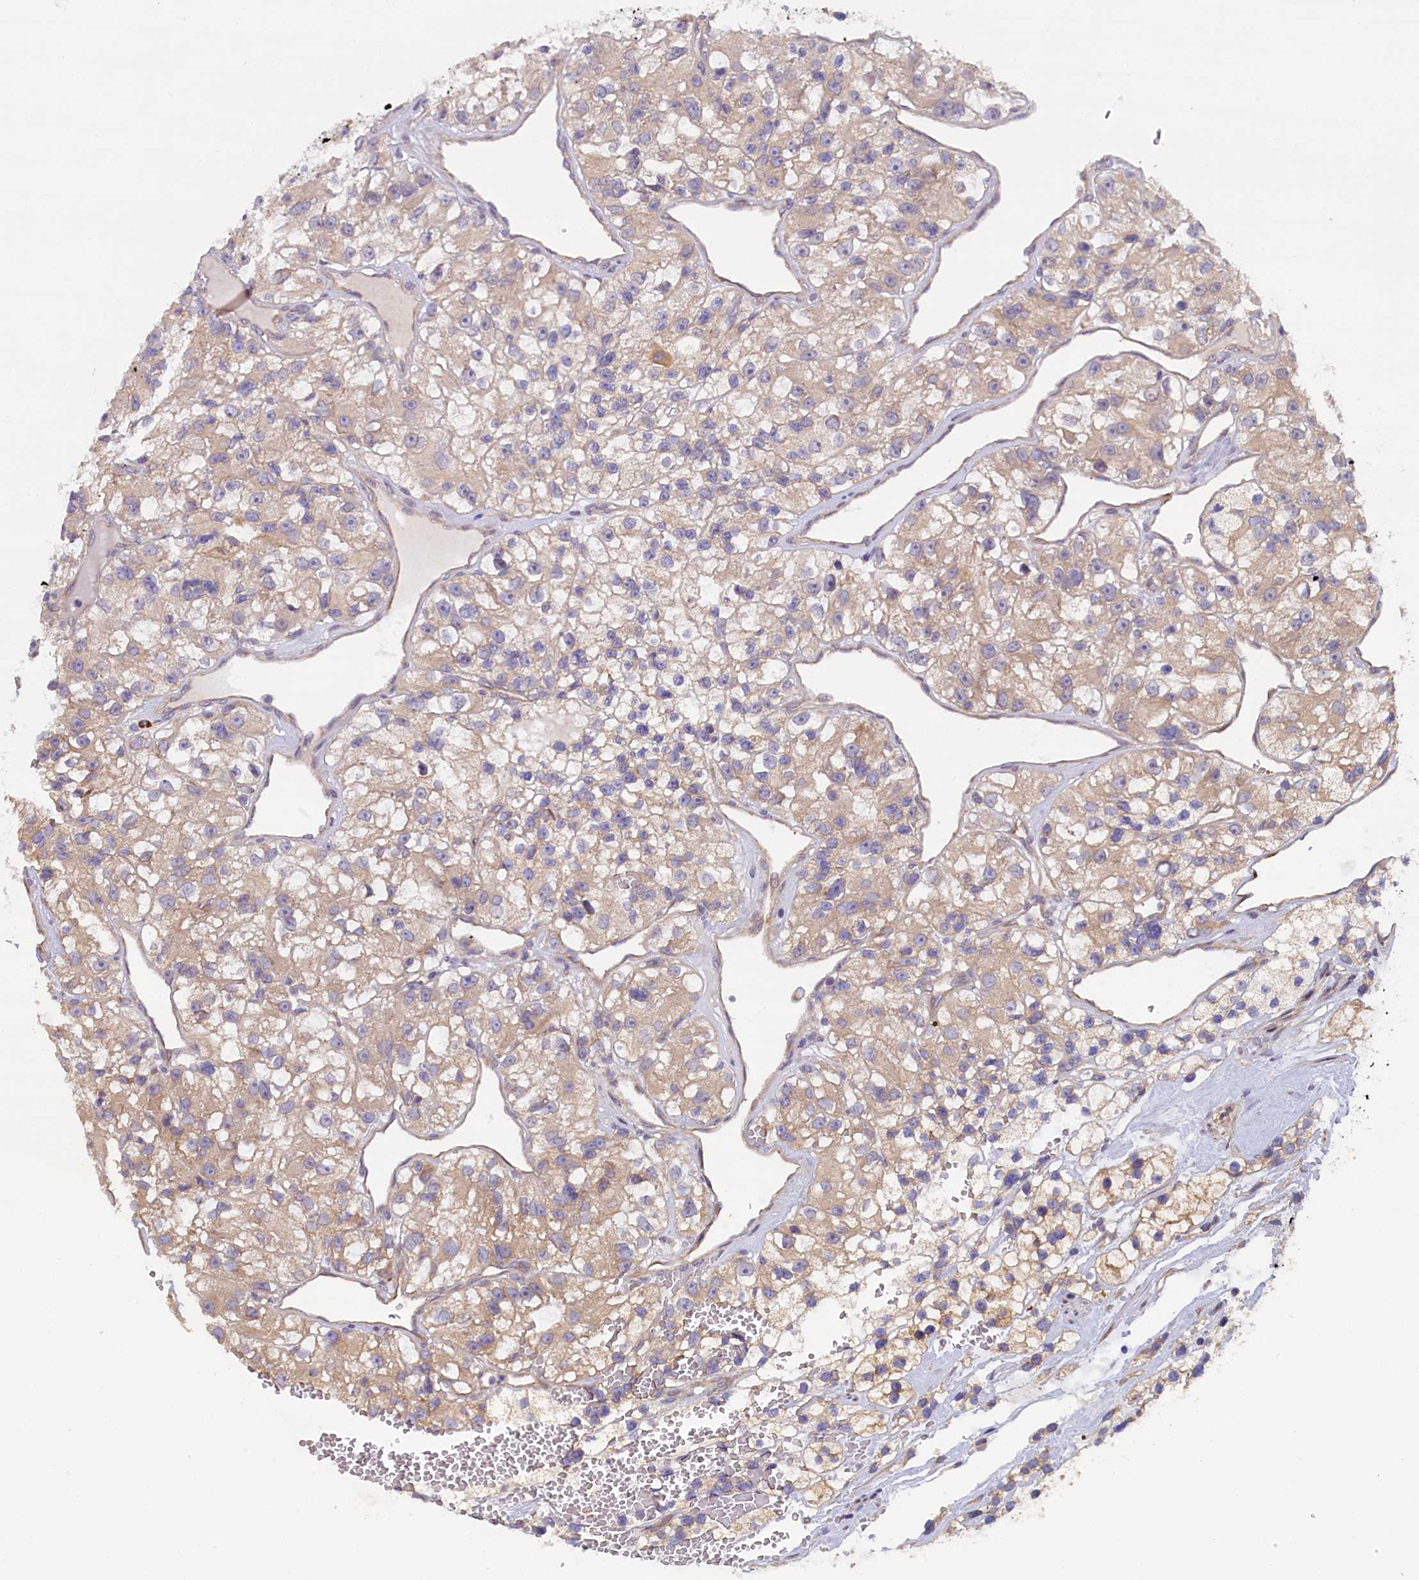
{"staining": {"intensity": "weak", "quantity": "25%-75%", "location": "cytoplasmic/membranous"}, "tissue": "renal cancer", "cell_type": "Tumor cells", "image_type": "cancer", "snomed": [{"axis": "morphology", "description": "Adenocarcinoma, NOS"}, {"axis": "topography", "description": "Kidney"}], "caption": "This image shows renal adenocarcinoma stained with IHC to label a protein in brown. The cytoplasmic/membranous of tumor cells show weak positivity for the protein. Nuclei are counter-stained blue.", "gene": "CCDC9B", "patient": {"sex": "female", "age": 57}}